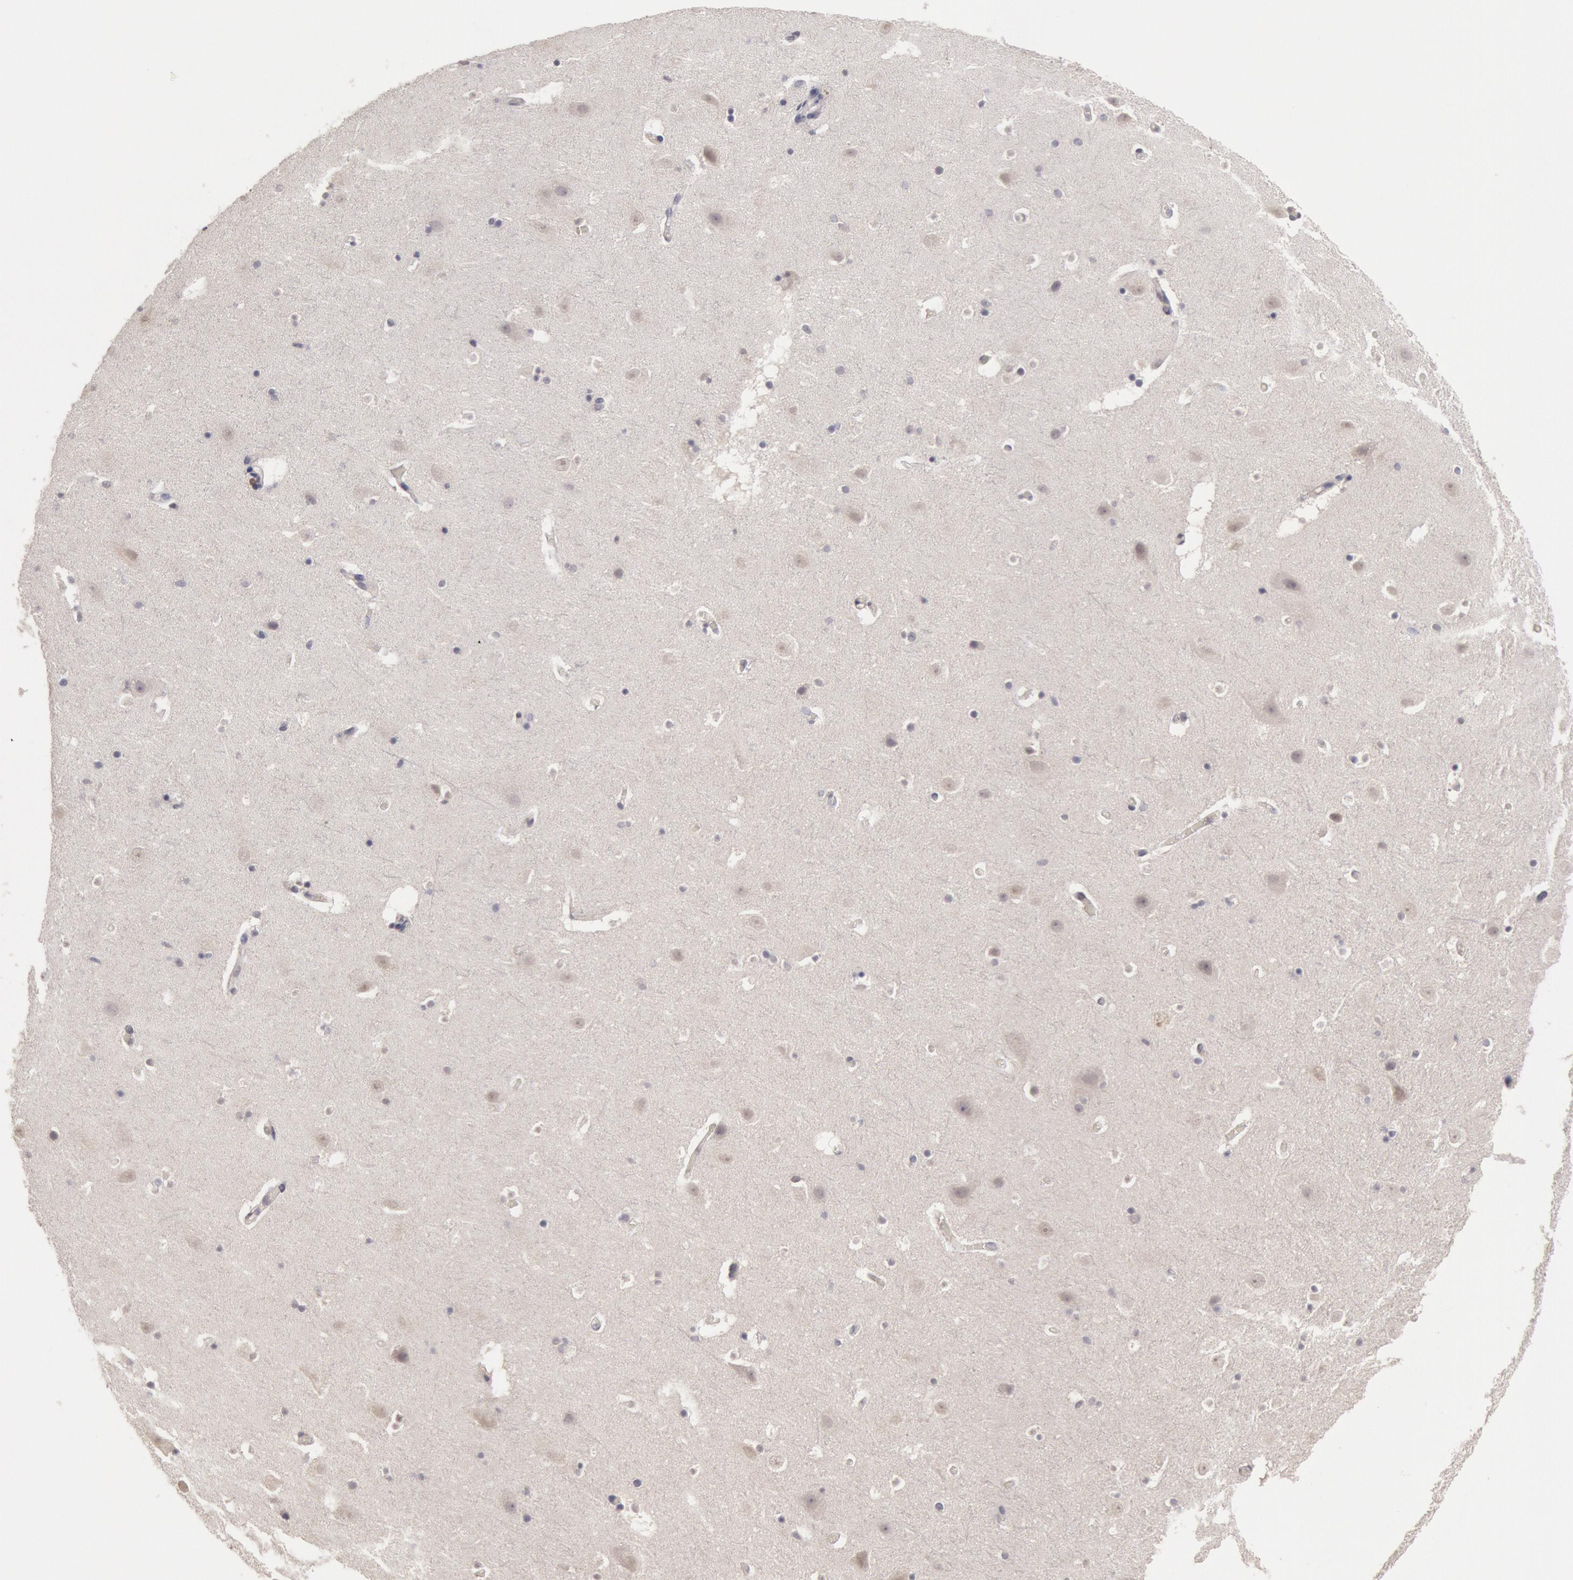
{"staining": {"intensity": "negative", "quantity": "none", "location": "none"}, "tissue": "hippocampus", "cell_type": "Glial cells", "image_type": "normal", "snomed": [{"axis": "morphology", "description": "Normal tissue, NOS"}, {"axis": "topography", "description": "Hippocampus"}], "caption": "Glial cells show no significant protein expression in benign hippocampus. Nuclei are stained in blue.", "gene": "ZFP36L1", "patient": {"sex": "male", "age": 45}}